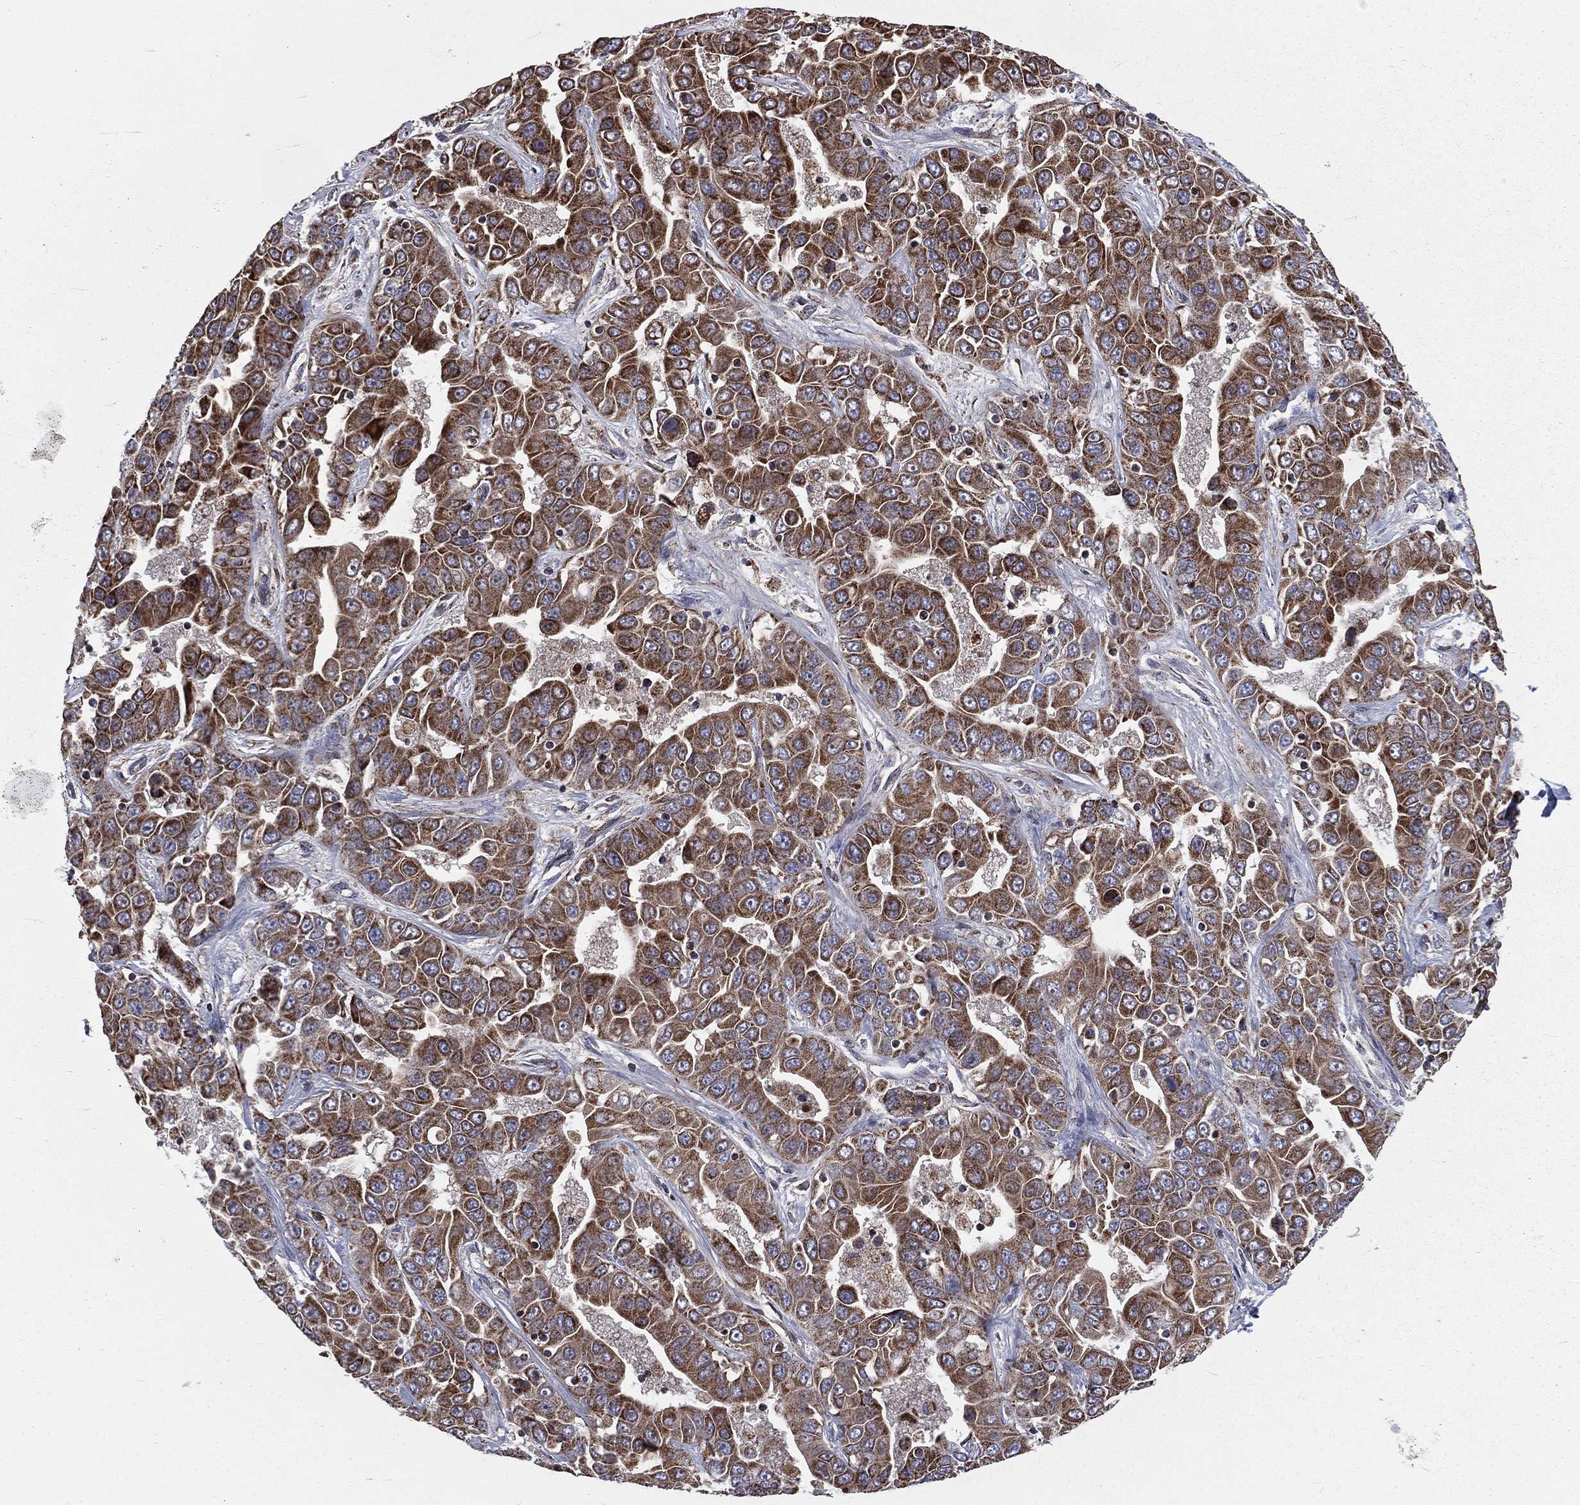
{"staining": {"intensity": "strong", "quantity": "25%-75%", "location": "cytoplasmic/membranous"}, "tissue": "liver cancer", "cell_type": "Tumor cells", "image_type": "cancer", "snomed": [{"axis": "morphology", "description": "Cholangiocarcinoma"}, {"axis": "topography", "description": "Liver"}], "caption": "This image displays immunohistochemistry (IHC) staining of human liver cholangiocarcinoma, with high strong cytoplasmic/membranous expression in approximately 25%-75% of tumor cells.", "gene": "GPD1", "patient": {"sex": "female", "age": 52}}